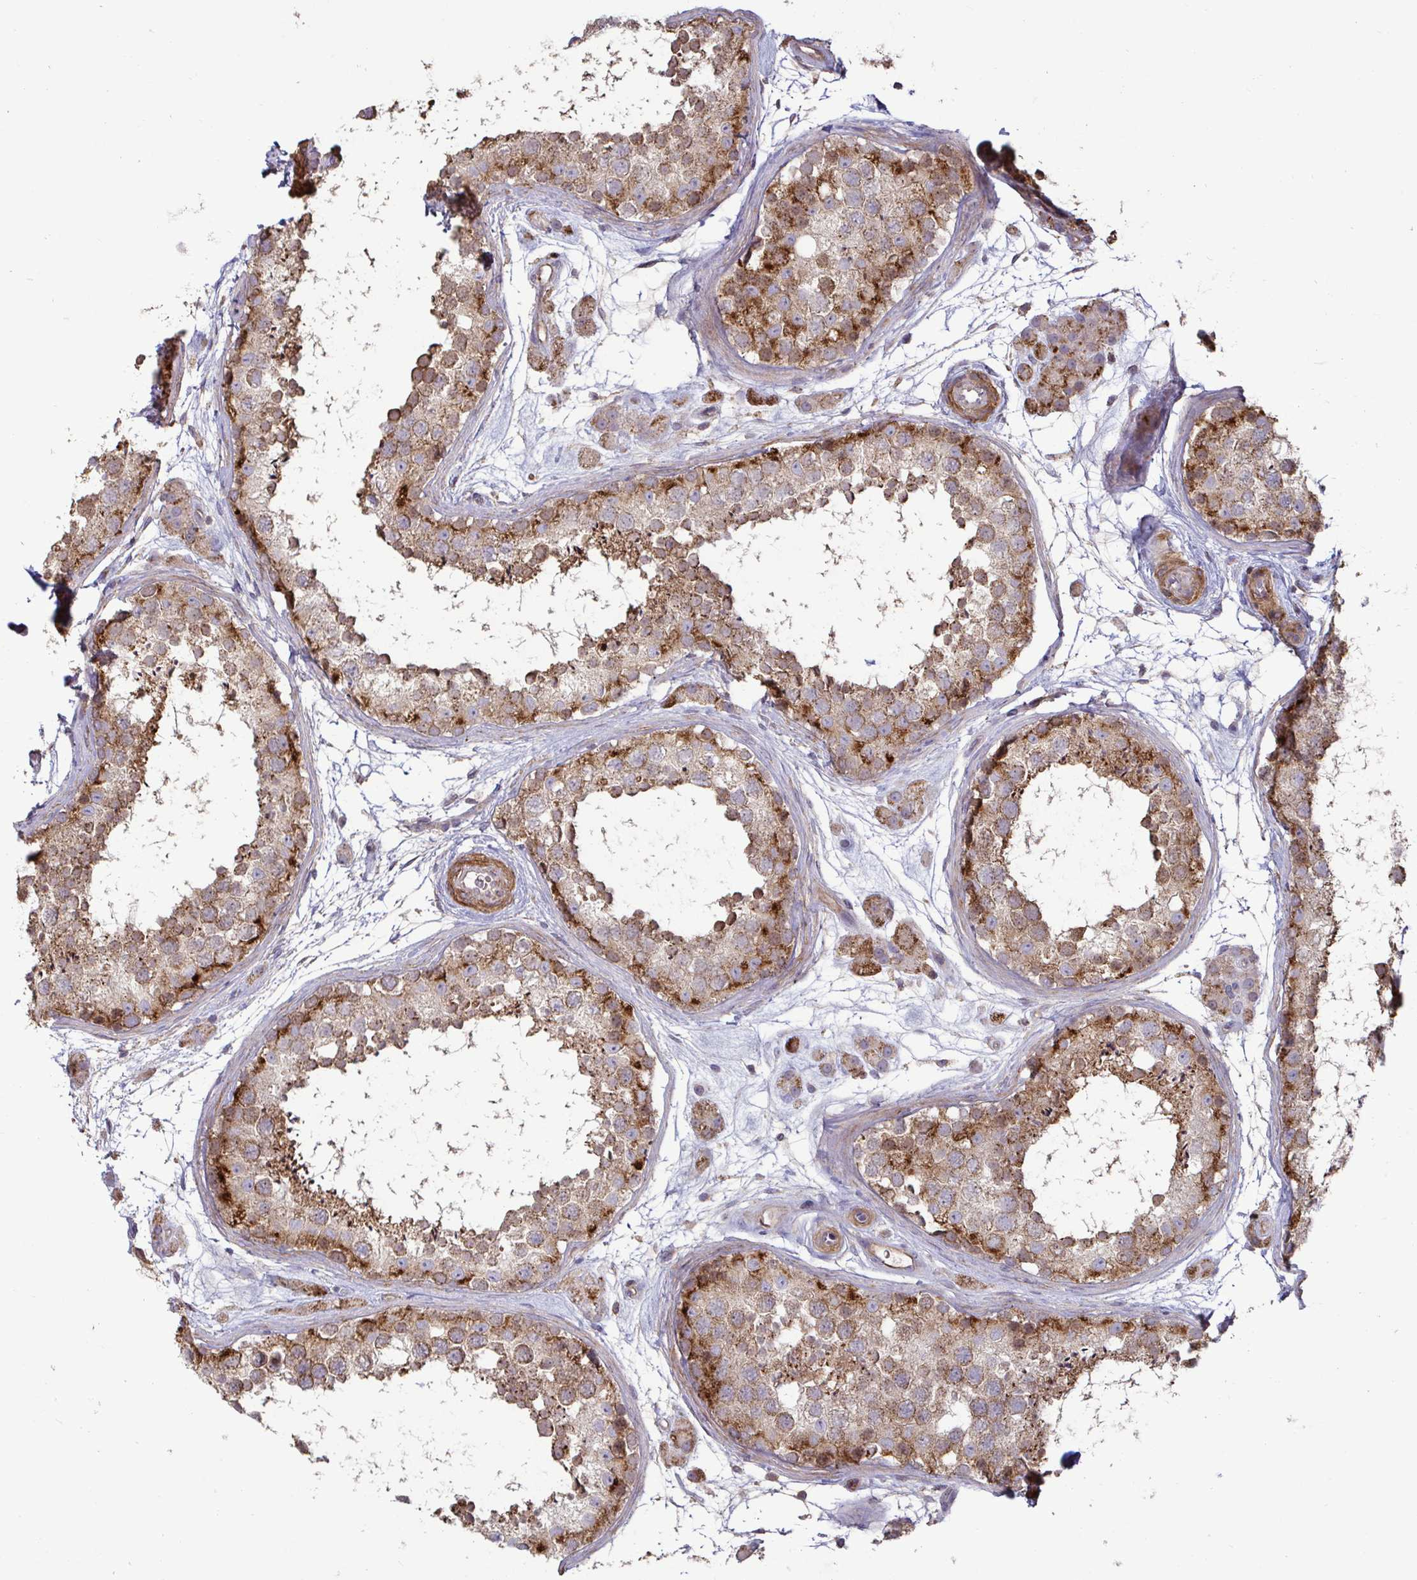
{"staining": {"intensity": "moderate", "quantity": ">75%", "location": "cytoplasmic/membranous"}, "tissue": "testis", "cell_type": "Cells in seminiferous ducts", "image_type": "normal", "snomed": [{"axis": "morphology", "description": "Normal tissue, NOS"}, {"axis": "topography", "description": "Testis"}], "caption": "A medium amount of moderate cytoplasmic/membranous staining is seen in approximately >75% of cells in seminiferous ducts in unremarkable testis. Using DAB (3,3'-diaminobenzidine) (brown) and hematoxylin (blue) stains, captured at high magnification using brightfield microscopy.", "gene": "SPRY1", "patient": {"sex": "male", "age": 41}}